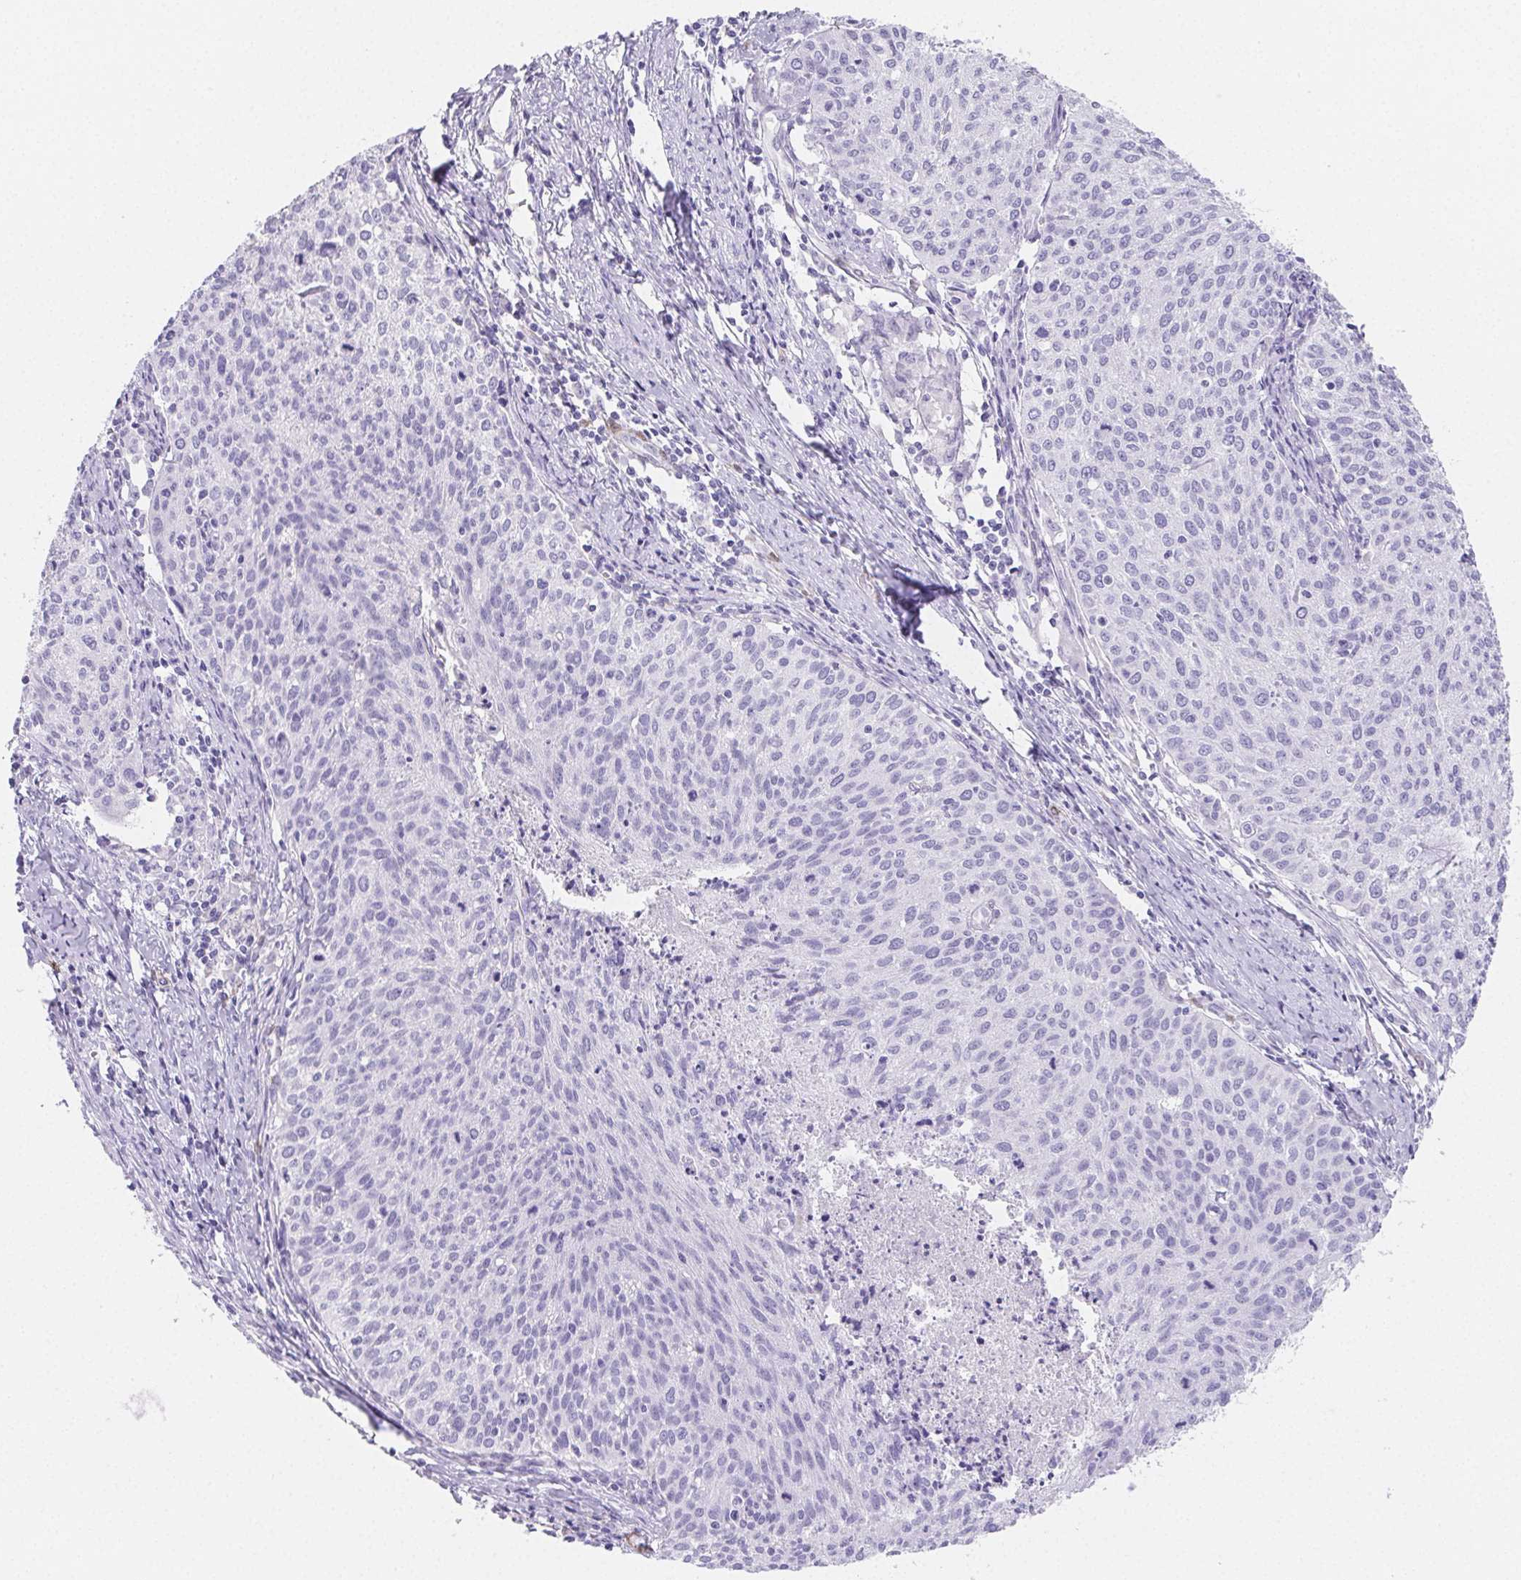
{"staining": {"intensity": "negative", "quantity": "none", "location": "none"}, "tissue": "cervical cancer", "cell_type": "Tumor cells", "image_type": "cancer", "snomed": [{"axis": "morphology", "description": "Squamous cell carcinoma, NOS"}, {"axis": "topography", "description": "Cervix"}], "caption": "DAB immunohistochemical staining of cervical cancer reveals no significant positivity in tumor cells.", "gene": "HRC", "patient": {"sex": "female", "age": 38}}